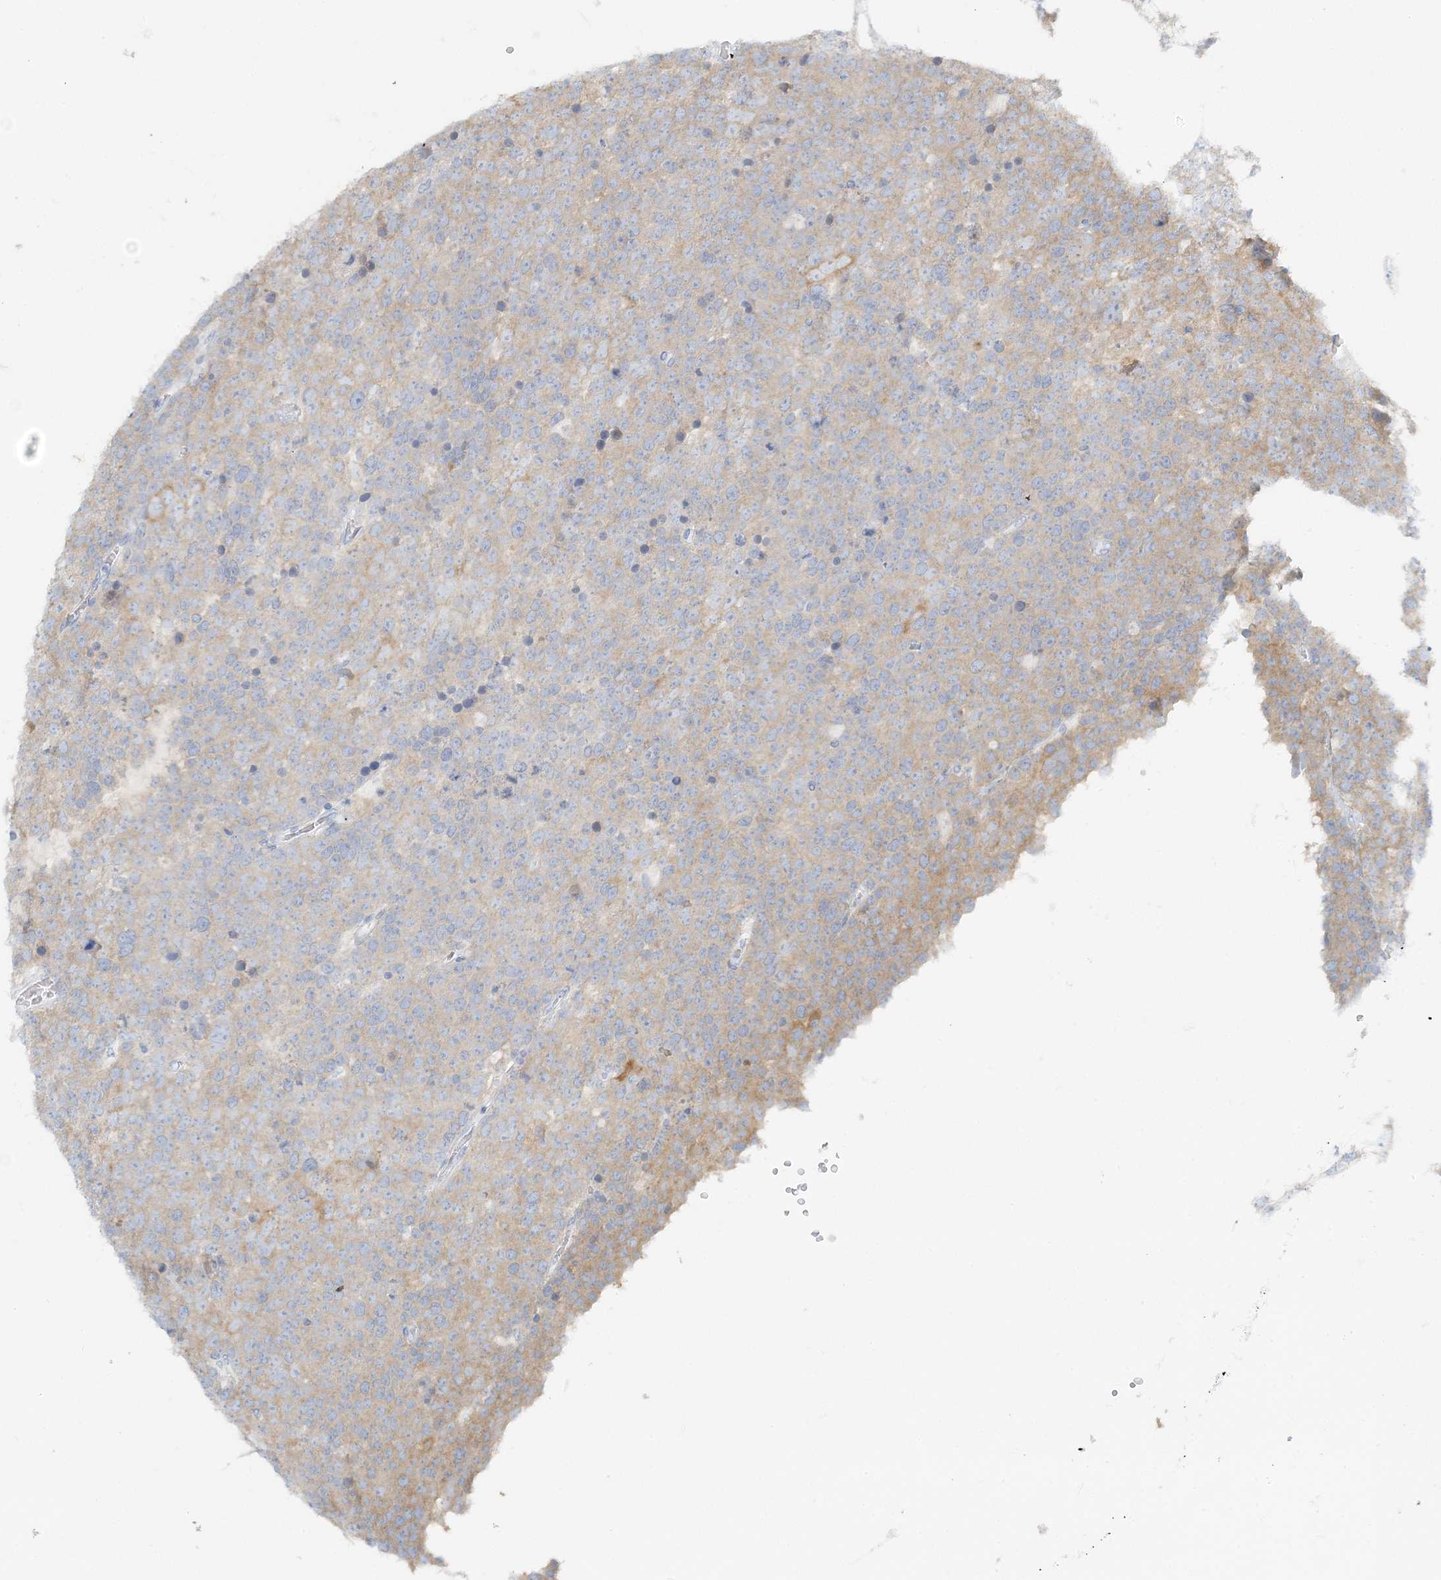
{"staining": {"intensity": "weak", "quantity": "<25%", "location": "cytoplasmic/membranous"}, "tissue": "testis cancer", "cell_type": "Tumor cells", "image_type": "cancer", "snomed": [{"axis": "morphology", "description": "Seminoma, NOS"}, {"axis": "topography", "description": "Testis"}], "caption": "Tumor cells show no significant protein positivity in testis cancer (seminoma).", "gene": "NAA11", "patient": {"sex": "male", "age": 71}}